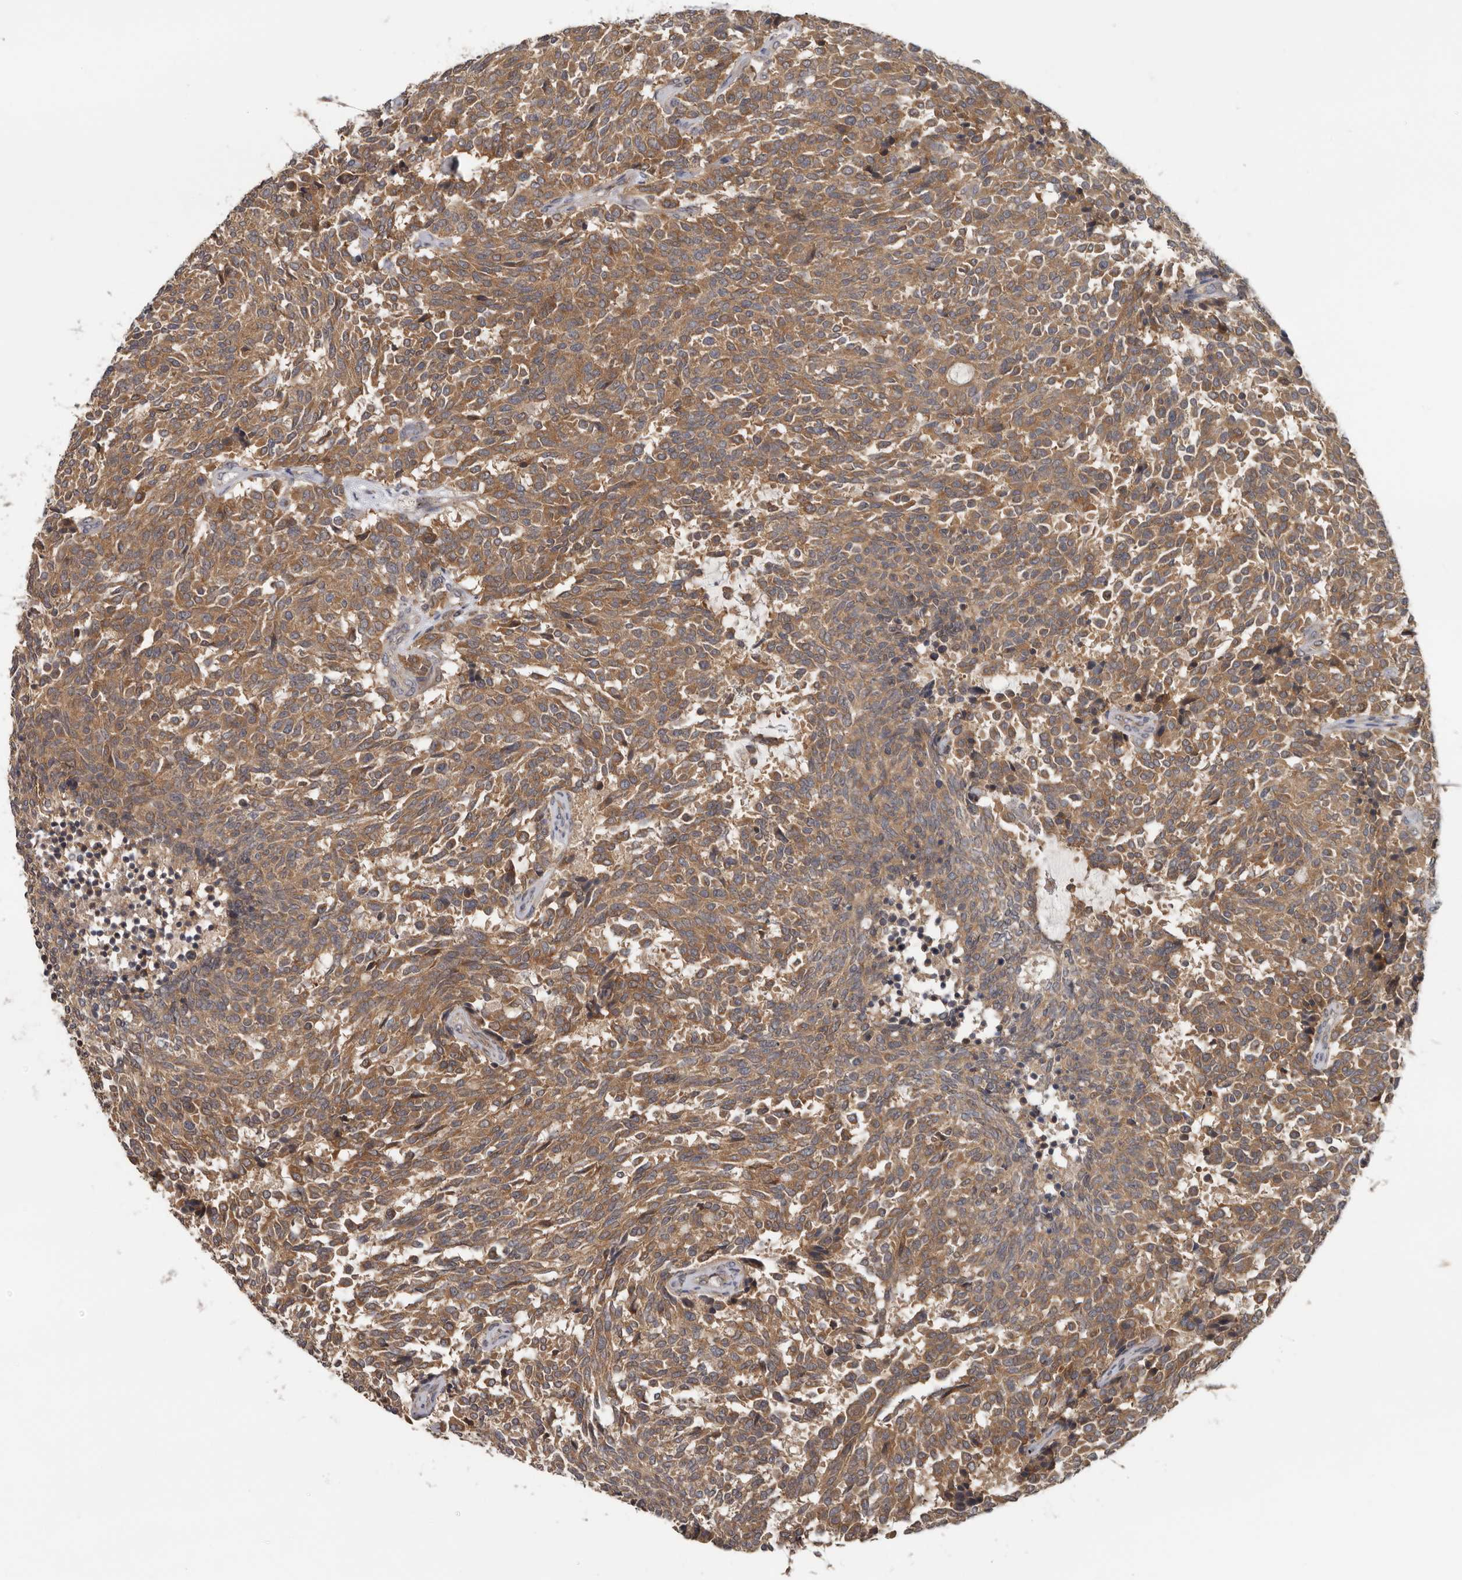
{"staining": {"intensity": "moderate", "quantity": ">75%", "location": "cytoplasmic/membranous"}, "tissue": "carcinoid", "cell_type": "Tumor cells", "image_type": "cancer", "snomed": [{"axis": "morphology", "description": "Carcinoid, malignant, NOS"}, {"axis": "topography", "description": "Pancreas"}], "caption": "A medium amount of moderate cytoplasmic/membranous positivity is seen in approximately >75% of tumor cells in malignant carcinoid tissue.", "gene": "HINT3", "patient": {"sex": "female", "age": 54}}